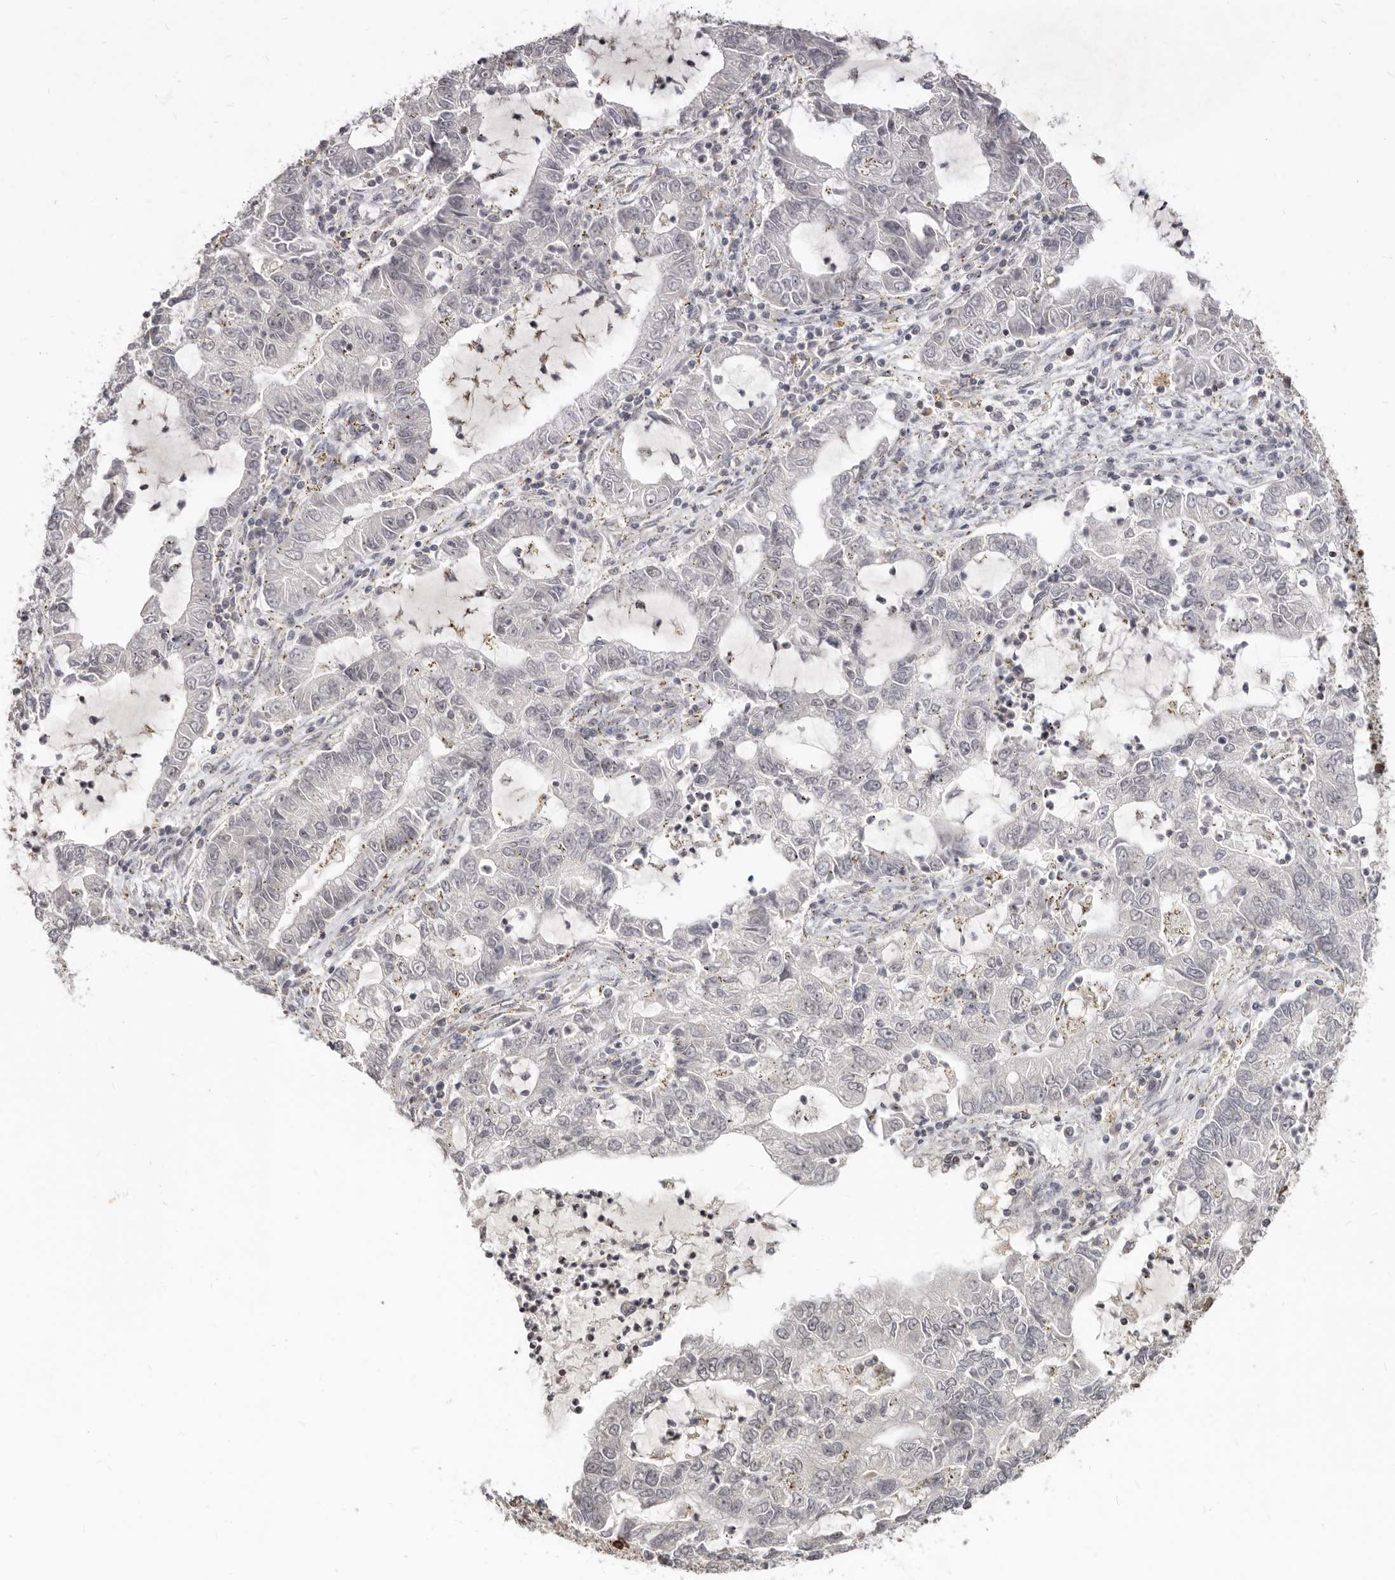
{"staining": {"intensity": "weak", "quantity": "<25%", "location": "nuclear"}, "tissue": "lung cancer", "cell_type": "Tumor cells", "image_type": "cancer", "snomed": [{"axis": "morphology", "description": "Adenocarcinoma, NOS"}, {"axis": "topography", "description": "Lung"}], "caption": "IHC histopathology image of neoplastic tissue: lung adenocarcinoma stained with DAB (3,3'-diaminobenzidine) displays no significant protein staining in tumor cells.", "gene": "NUP153", "patient": {"sex": "female", "age": 51}}